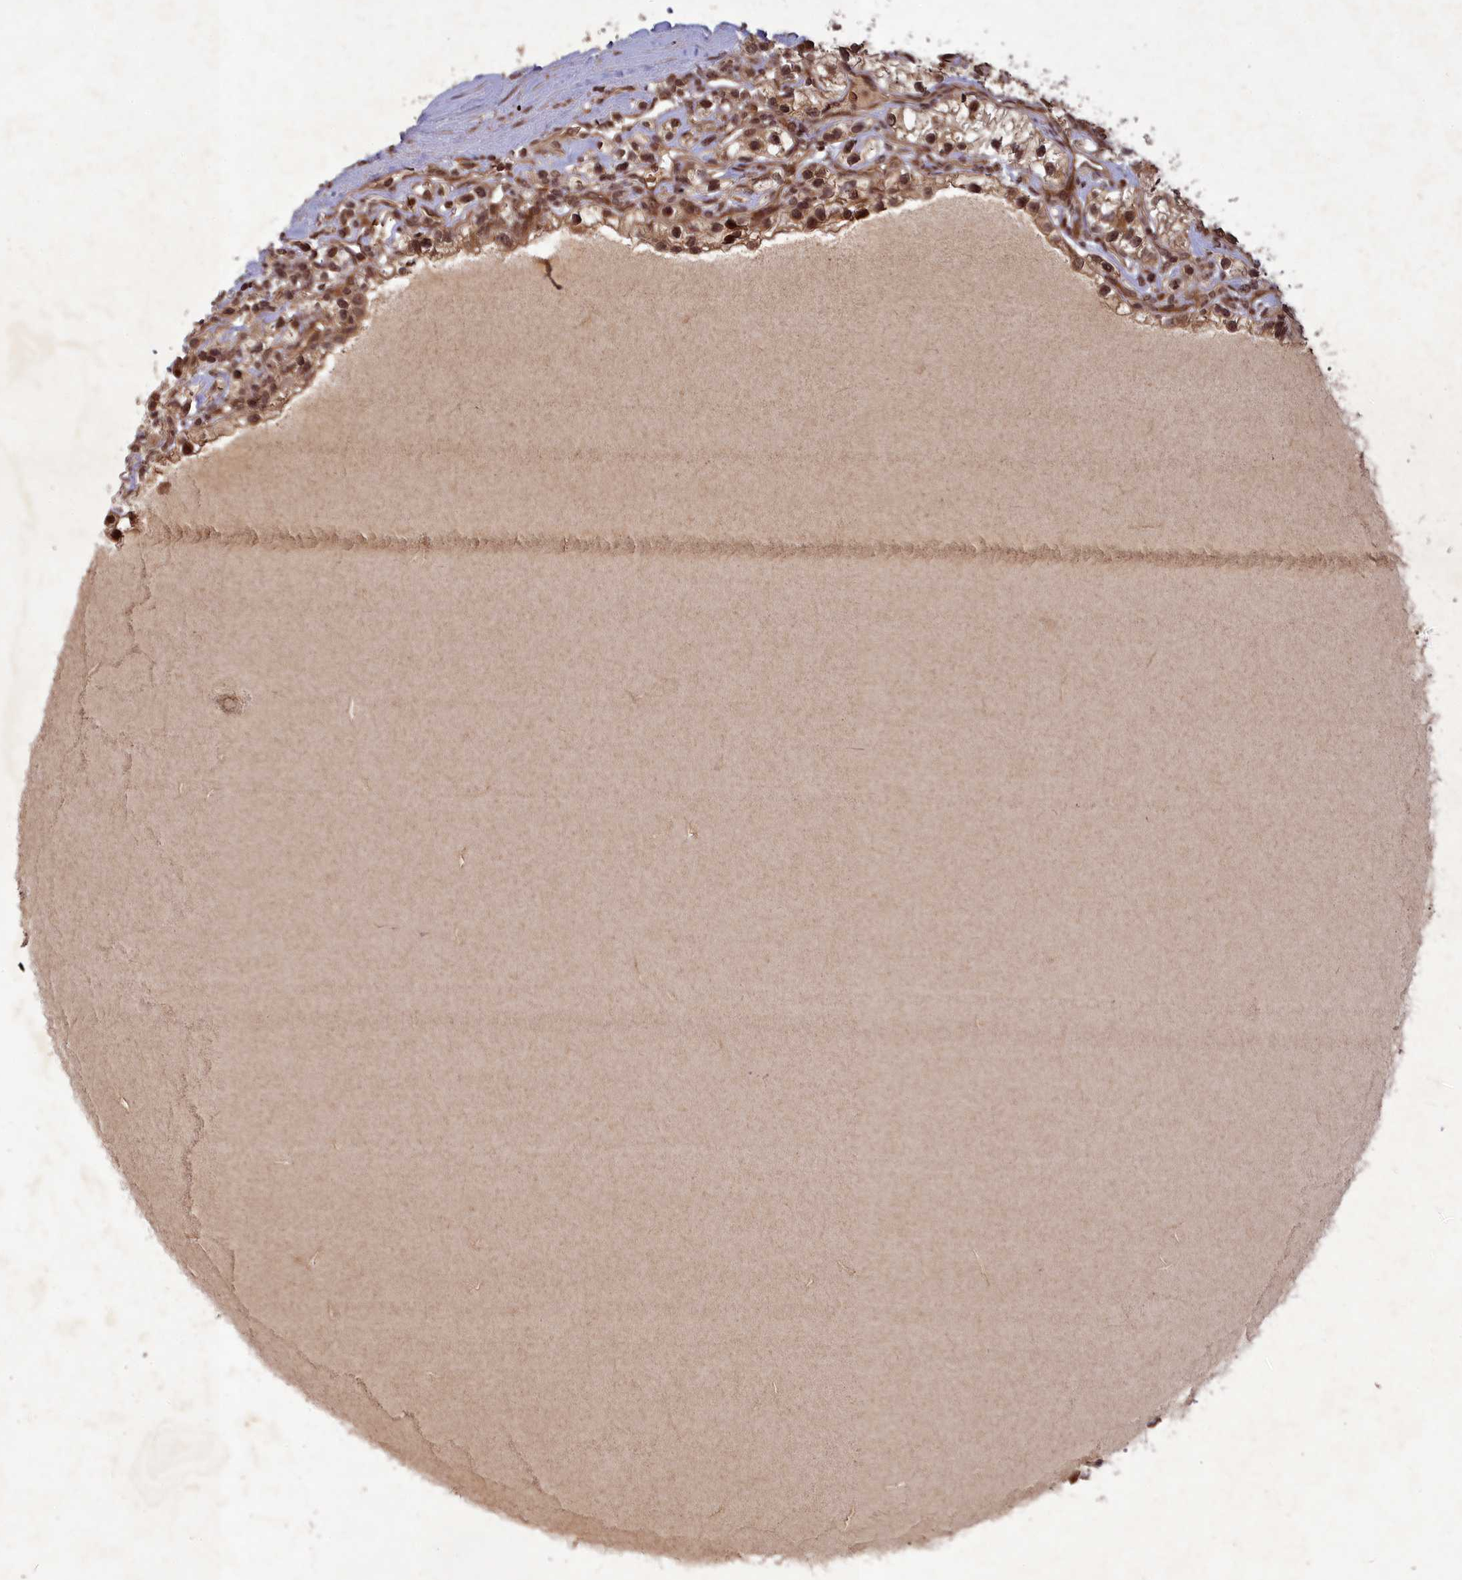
{"staining": {"intensity": "moderate", "quantity": ">75%", "location": "cytoplasmic/membranous,nuclear"}, "tissue": "renal cancer", "cell_type": "Tumor cells", "image_type": "cancer", "snomed": [{"axis": "morphology", "description": "Adenocarcinoma, NOS"}, {"axis": "topography", "description": "Kidney"}], "caption": "A medium amount of moderate cytoplasmic/membranous and nuclear staining is identified in about >75% of tumor cells in renal adenocarcinoma tissue.", "gene": "SRMS", "patient": {"sex": "female", "age": 57}}